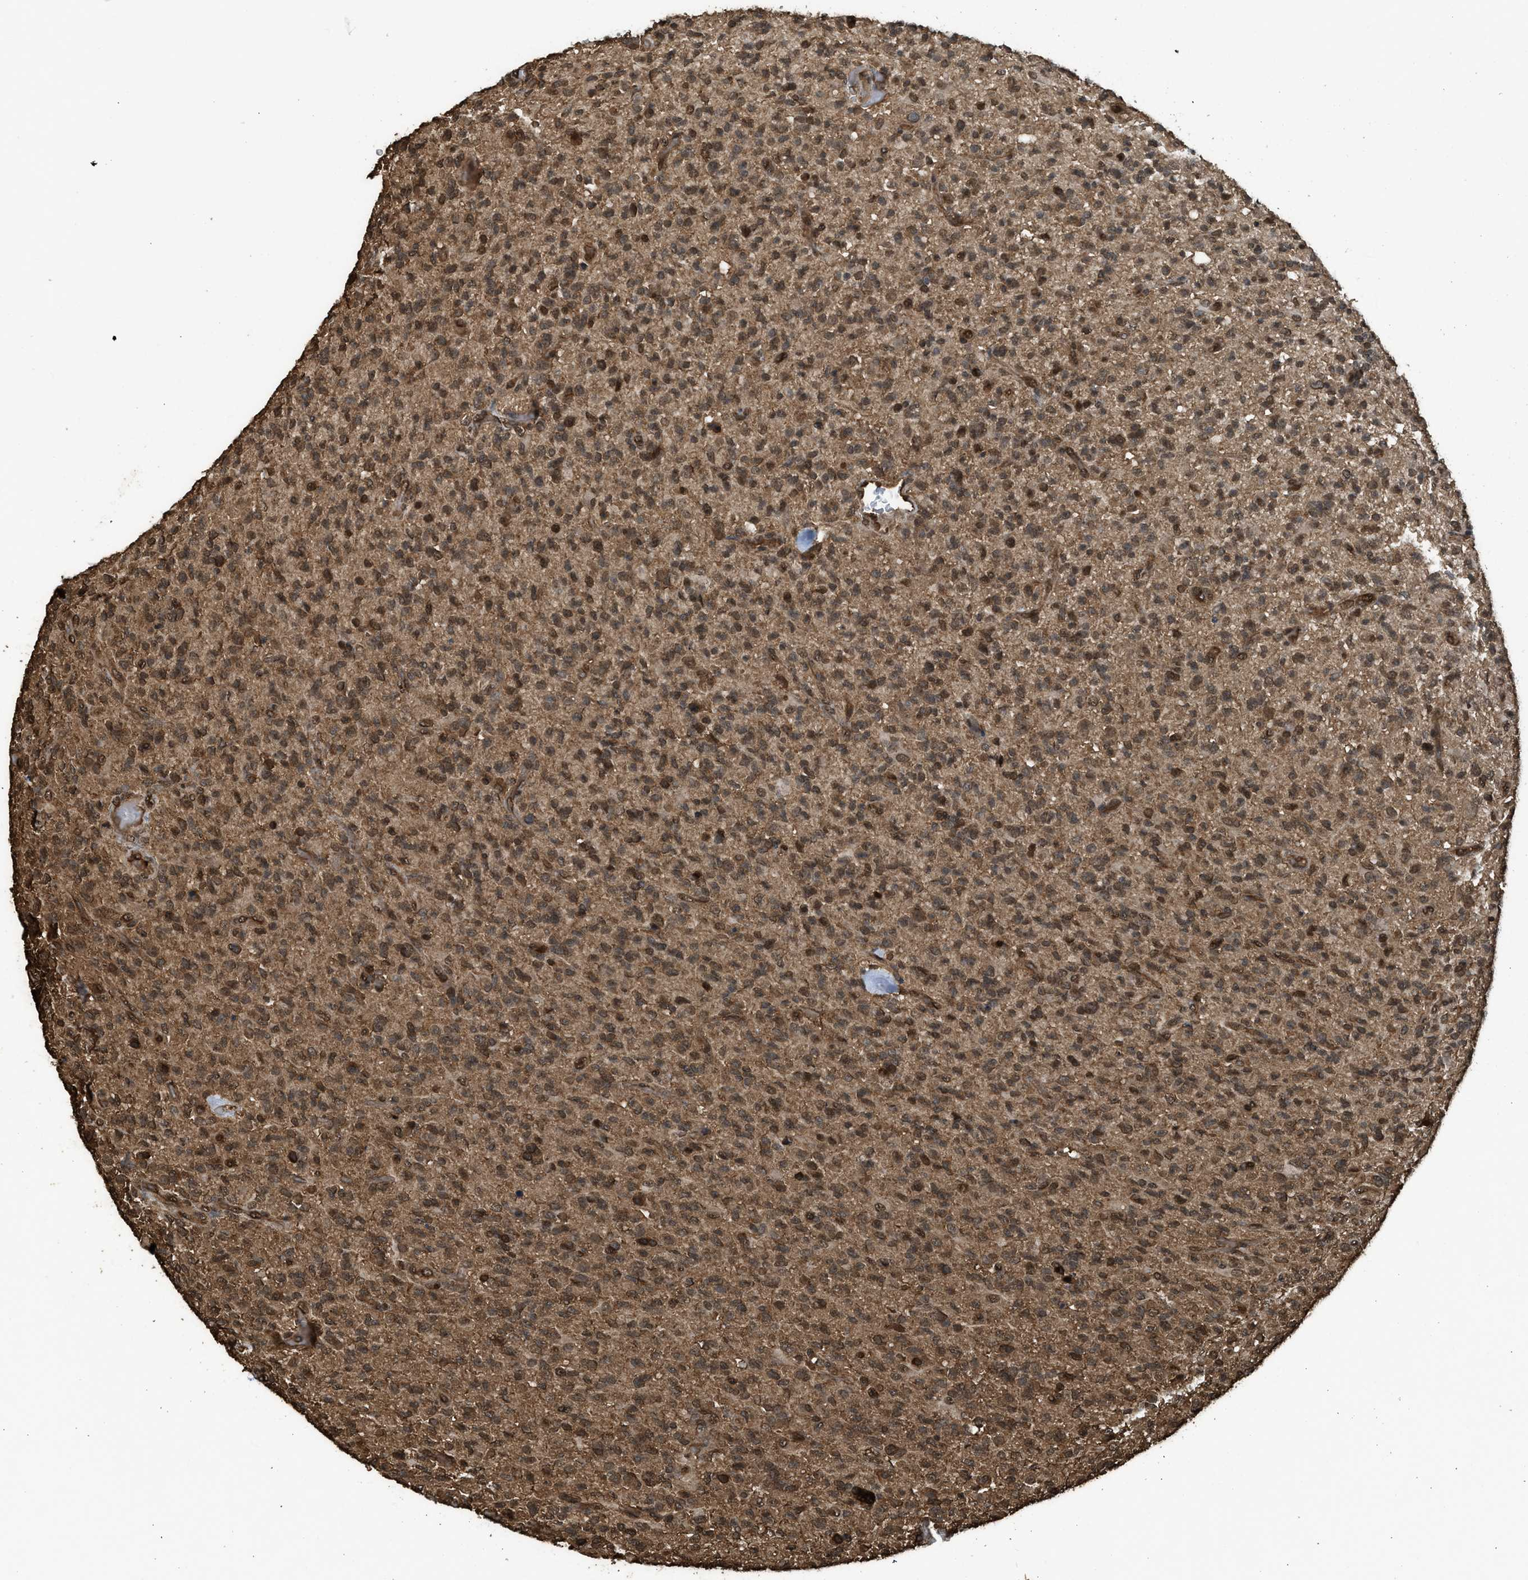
{"staining": {"intensity": "moderate", "quantity": ">75%", "location": "cytoplasmic/membranous,nuclear"}, "tissue": "glioma", "cell_type": "Tumor cells", "image_type": "cancer", "snomed": [{"axis": "morphology", "description": "Glioma, malignant, High grade"}, {"axis": "topography", "description": "Brain"}], "caption": "A brown stain shows moderate cytoplasmic/membranous and nuclear staining of a protein in human malignant high-grade glioma tumor cells. The protein of interest is shown in brown color, while the nuclei are stained blue.", "gene": "MYBL2", "patient": {"sex": "male", "age": 71}}